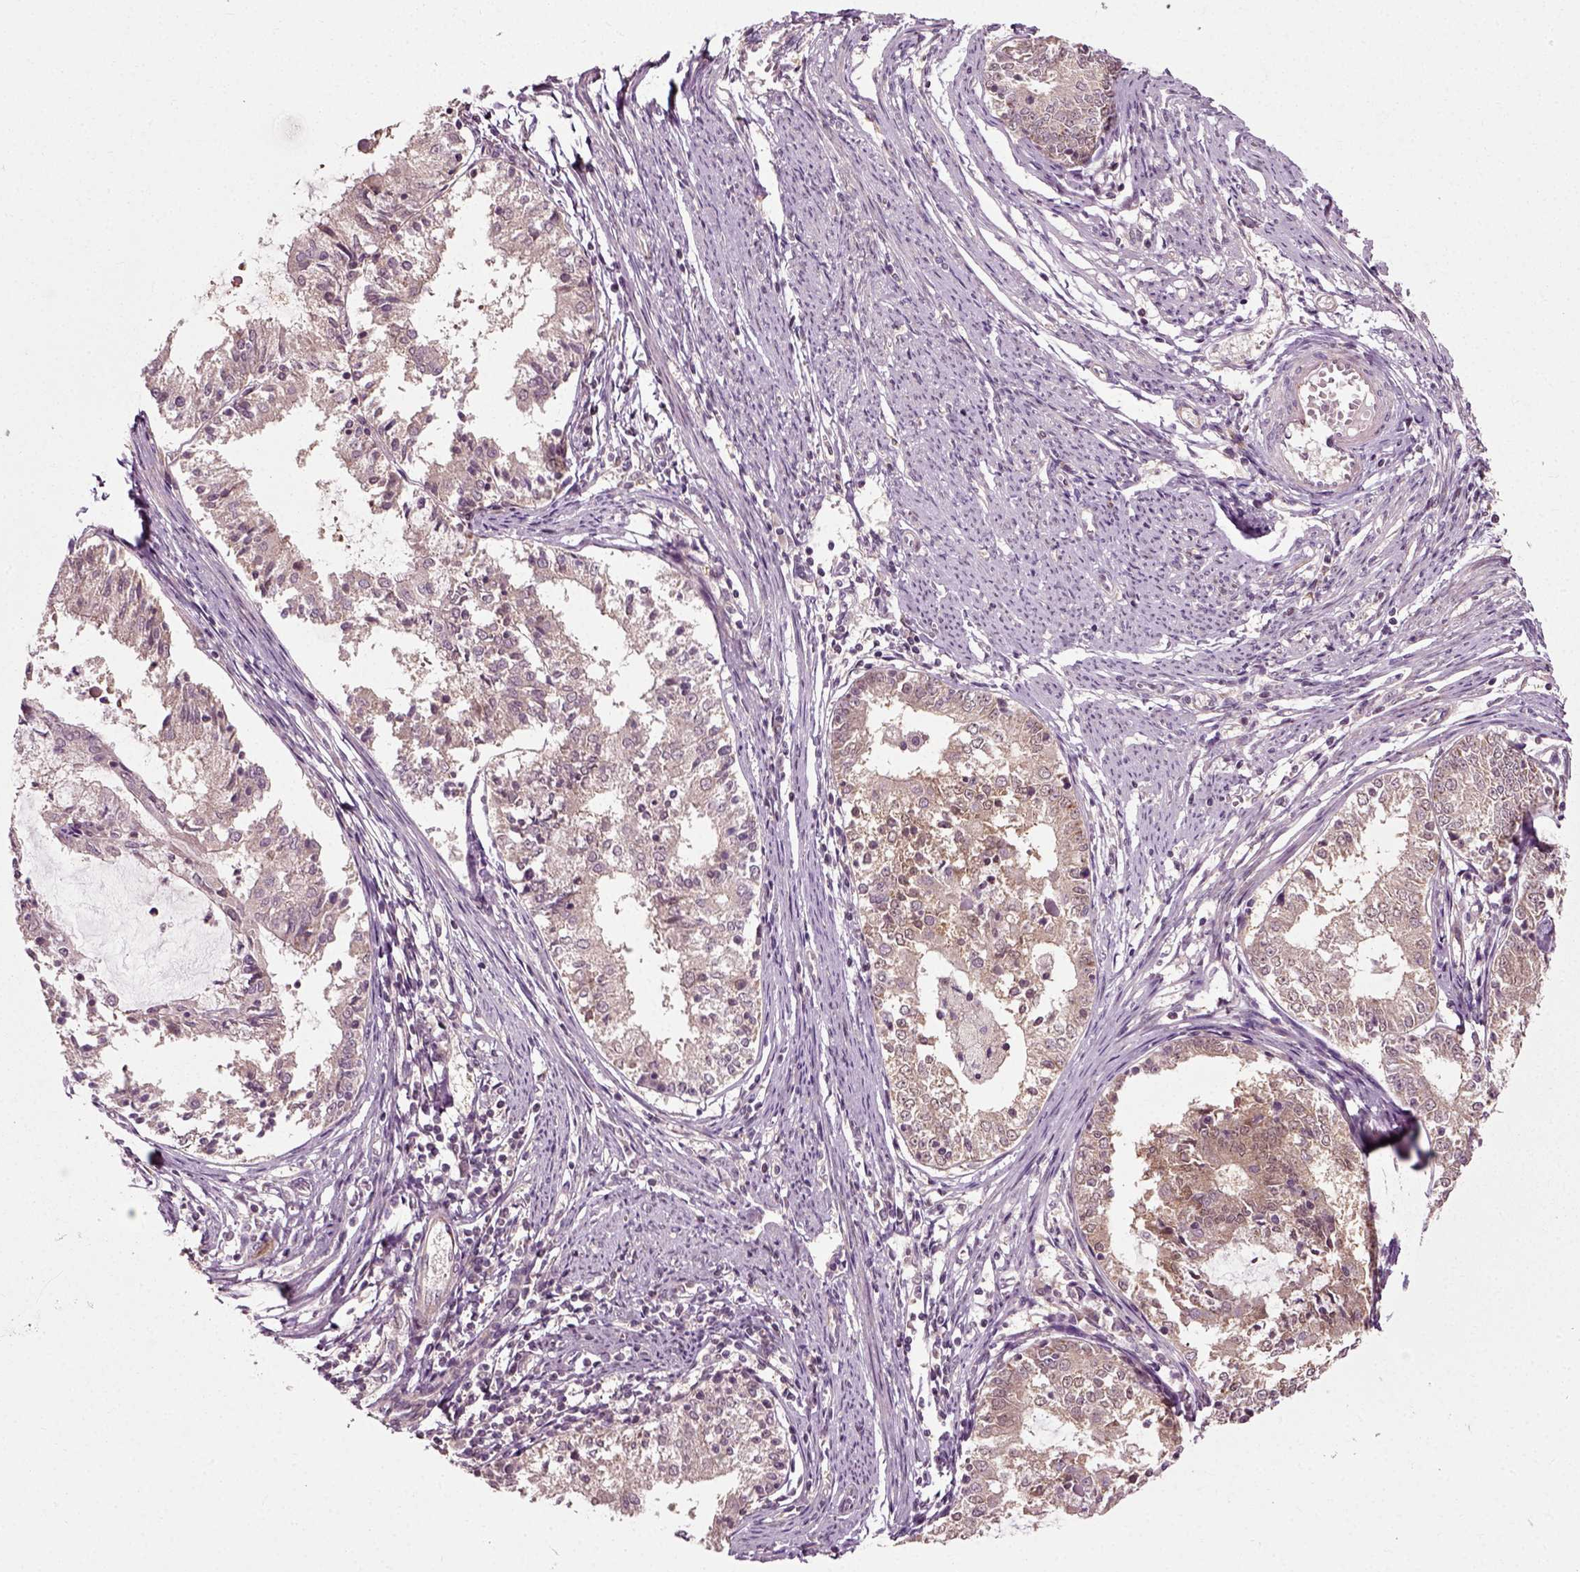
{"staining": {"intensity": "negative", "quantity": "none", "location": "none"}, "tissue": "endometrial cancer", "cell_type": "Tumor cells", "image_type": "cancer", "snomed": [{"axis": "morphology", "description": "Adenocarcinoma, NOS"}, {"axis": "topography", "description": "Endometrium"}], "caption": "The histopathology image reveals no significant positivity in tumor cells of adenocarcinoma (endometrial).", "gene": "PLCD3", "patient": {"sex": "female", "age": 57}}